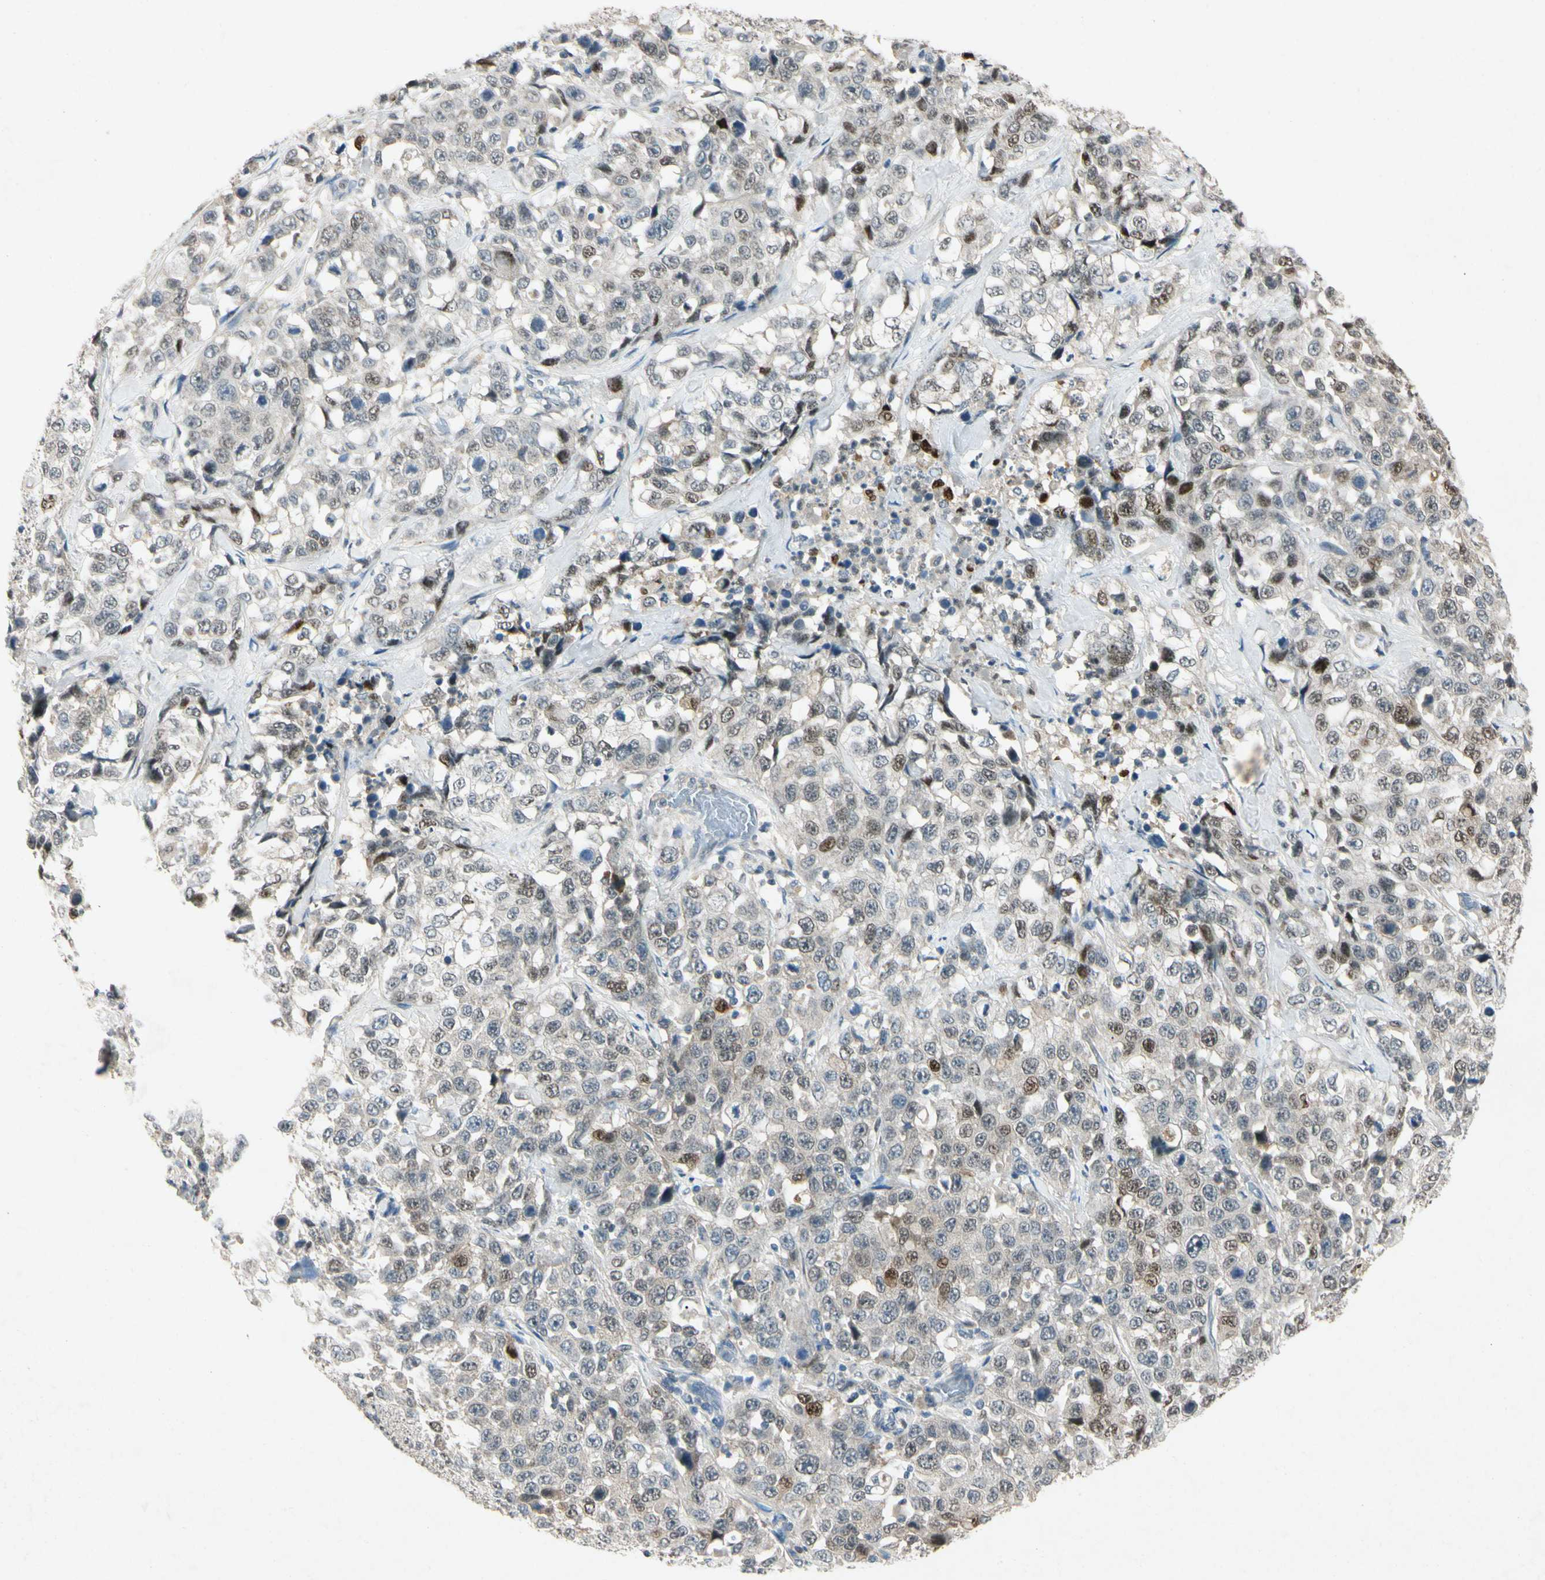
{"staining": {"intensity": "moderate", "quantity": "<25%", "location": "nuclear"}, "tissue": "stomach cancer", "cell_type": "Tumor cells", "image_type": "cancer", "snomed": [{"axis": "morphology", "description": "Normal tissue, NOS"}, {"axis": "morphology", "description": "Adenocarcinoma, NOS"}, {"axis": "topography", "description": "Stomach"}], "caption": "Adenocarcinoma (stomach) stained with DAB IHC shows low levels of moderate nuclear expression in approximately <25% of tumor cells. Ihc stains the protein of interest in brown and the nuclei are stained blue.", "gene": "HSPA1B", "patient": {"sex": "male", "age": 48}}